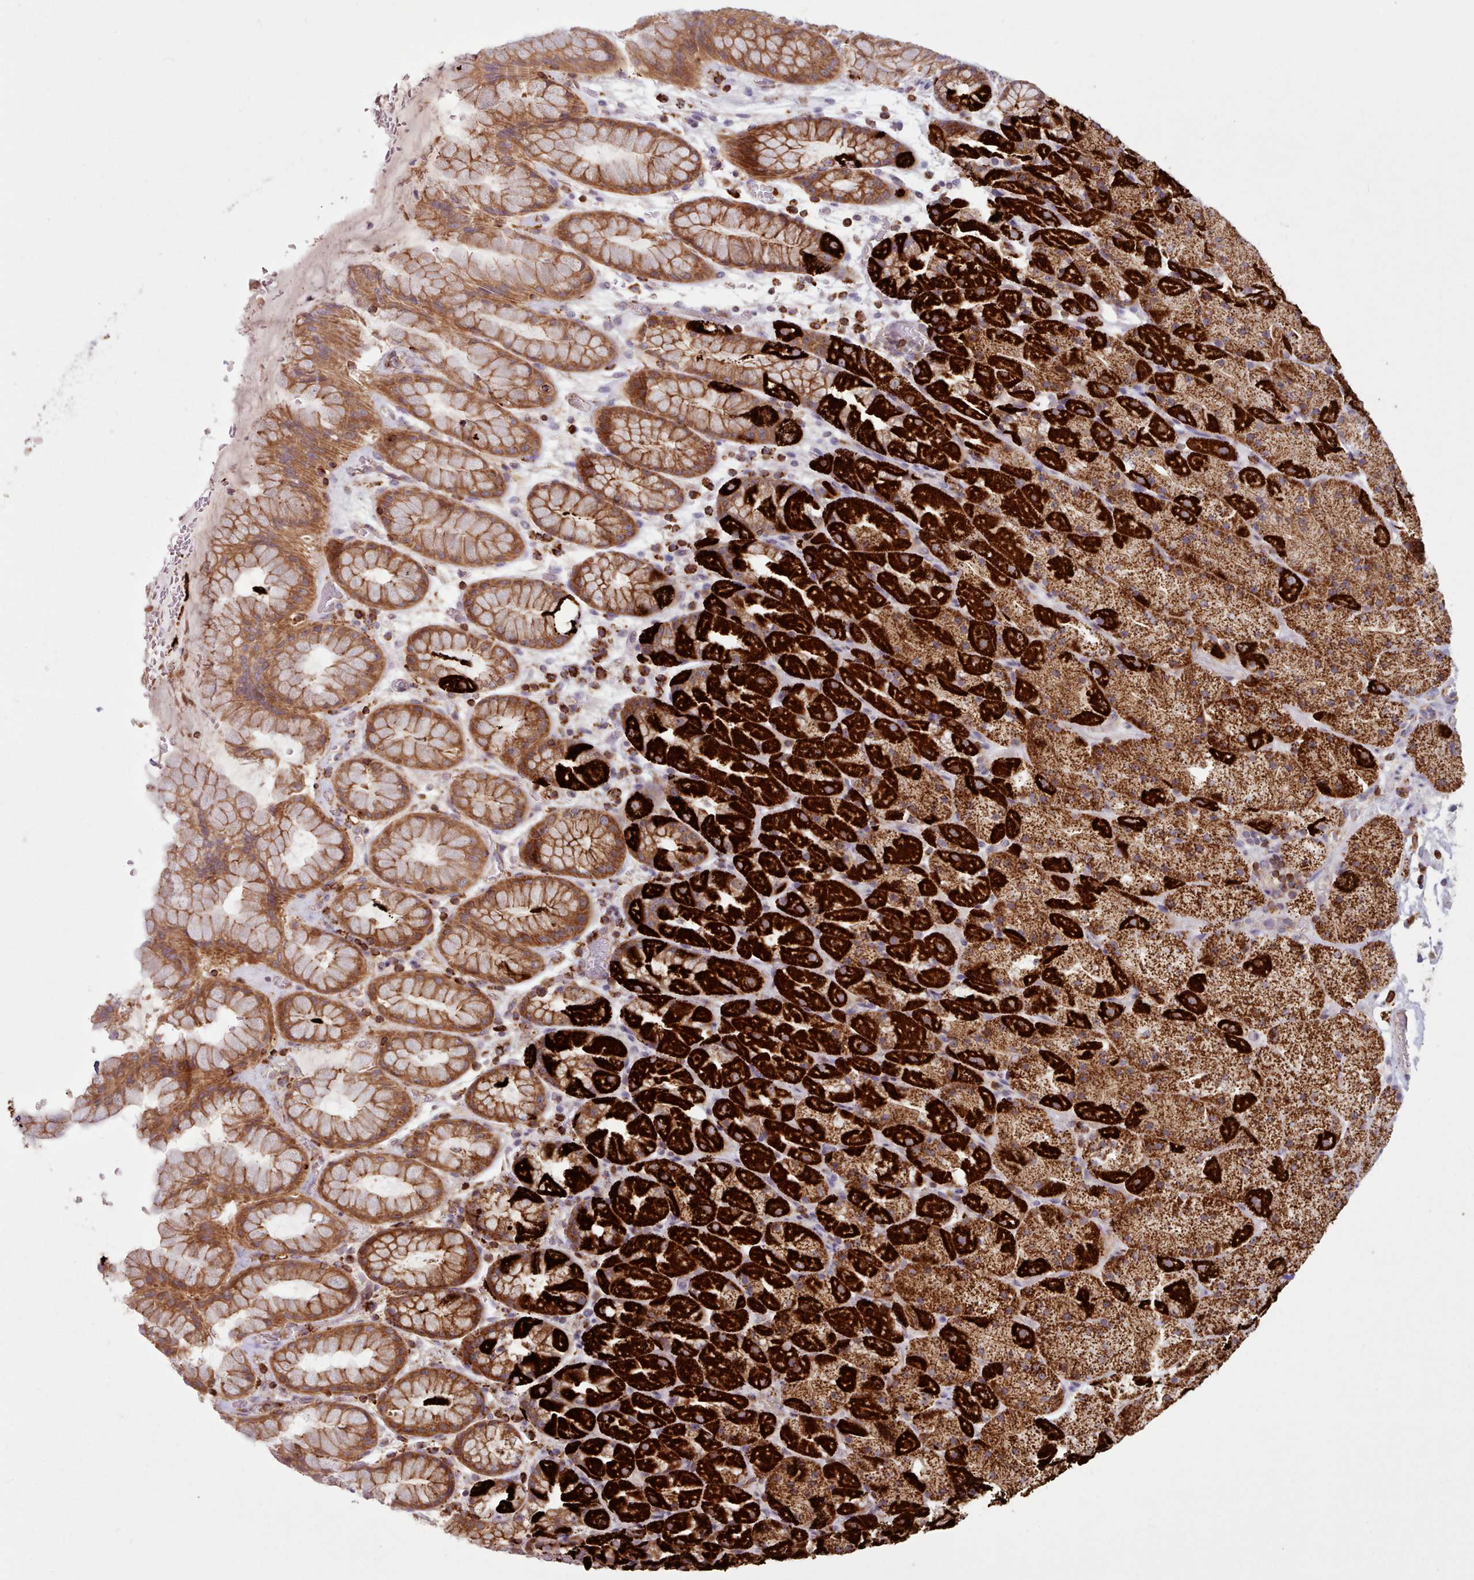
{"staining": {"intensity": "strong", "quantity": ">75%", "location": "cytoplasmic/membranous"}, "tissue": "stomach", "cell_type": "Glandular cells", "image_type": "normal", "snomed": [{"axis": "morphology", "description": "Normal tissue, NOS"}, {"axis": "topography", "description": "Stomach, upper"}, {"axis": "topography", "description": "Stomach, lower"}], "caption": "Protein positivity by IHC displays strong cytoplasmic/membranous staining in about >75% of glandular cells in benign stomach.", "gene": "CRYBG1", "patient": {"sex": "male", "age": 67}}